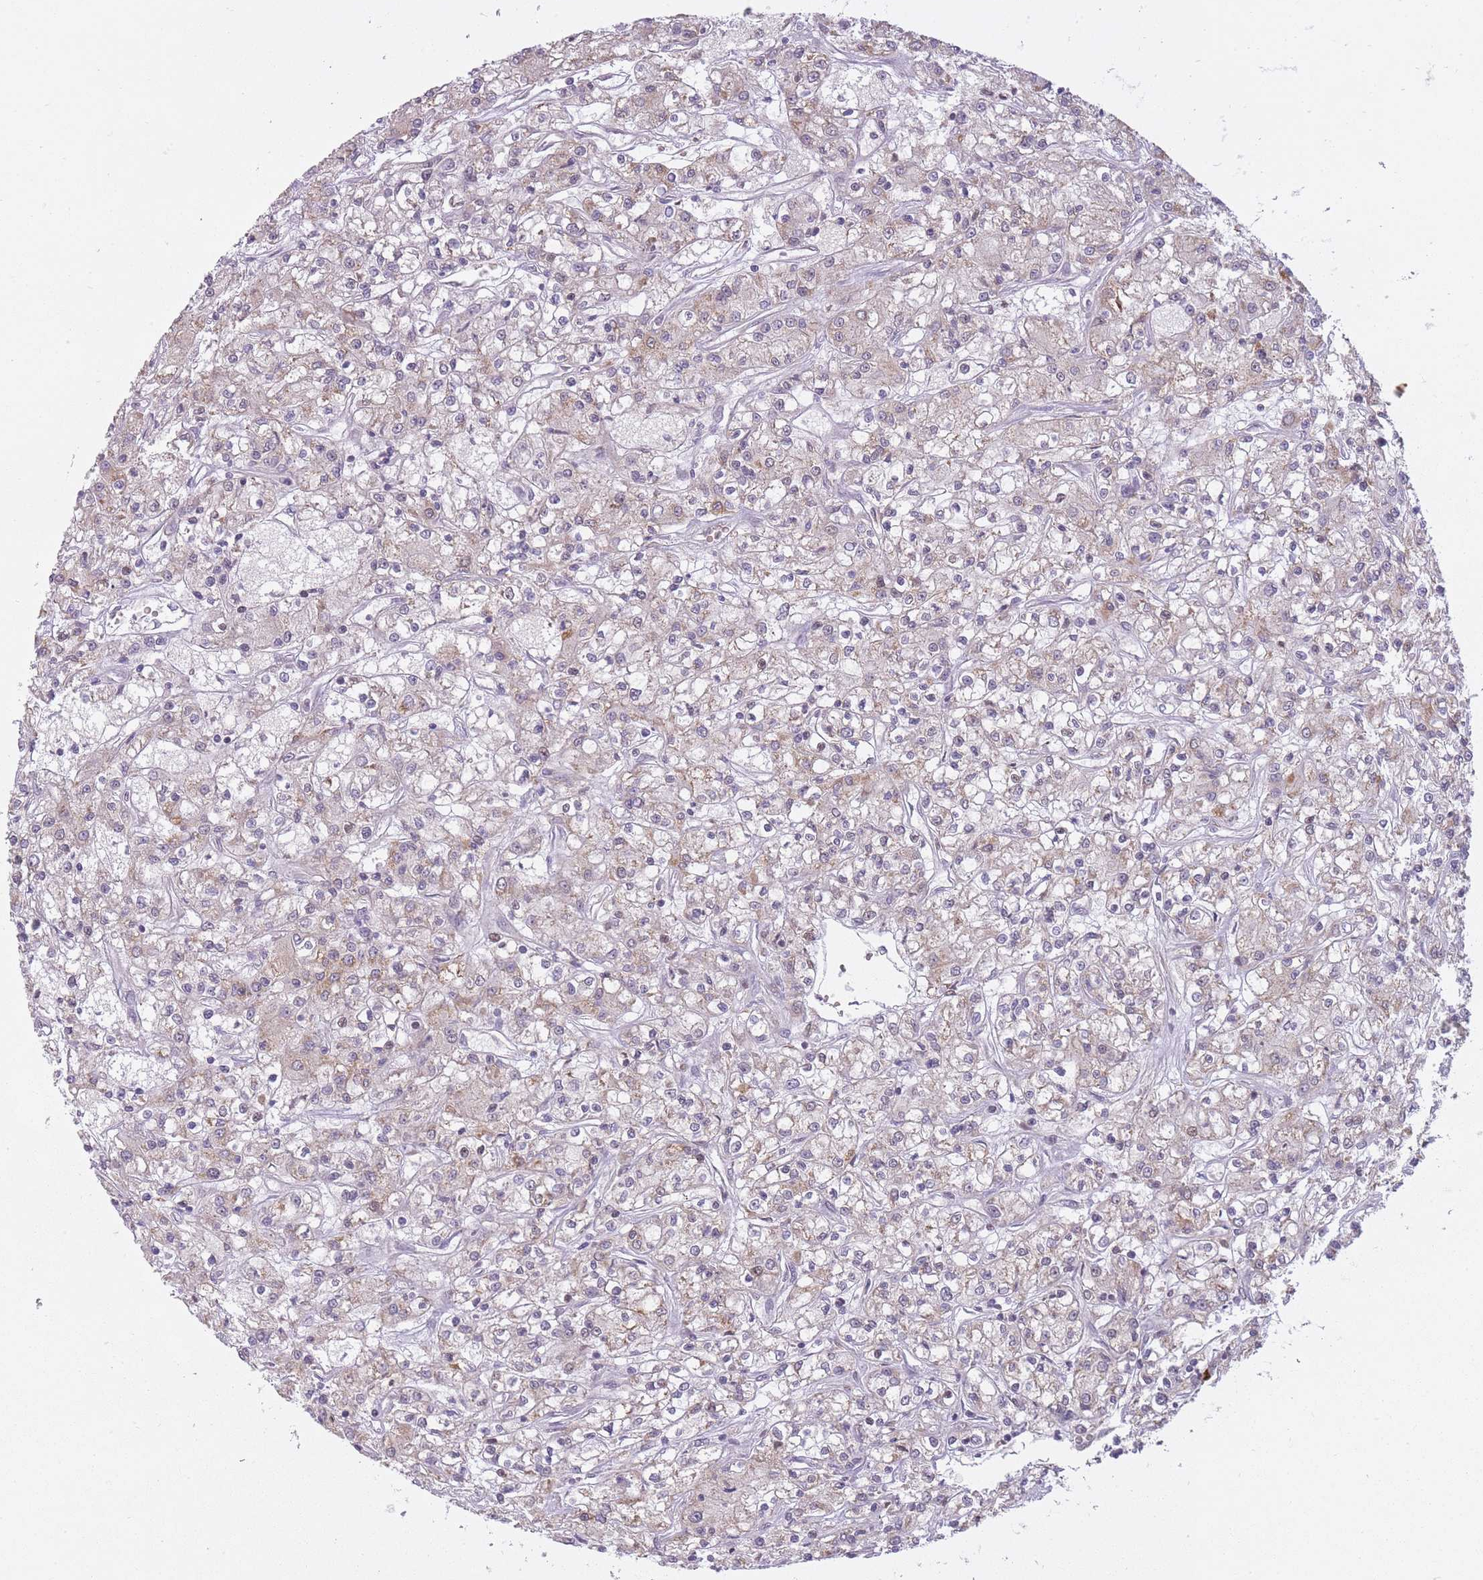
{"staining": {"intensity": "weak", "quantity": "<25%", "location": "cytoplasmic/membranous"}, "tissue": "renal cancer", "cell_type": "Tumor cells", "image_type": "cancer", "snomed": [{"axis": "morphology", "description": "Adenocarcinoma, NOS"}, {"axis": "topography", "description": "Kidney"}], "caption": "Tumor cells are negative for brown protein staining in adenocarcinoma (renal). Brightfield microscopy of immunohistochemistry stained with DAB (3,3'-diaminobenzidine) (brown) and hematoxylin (blue), captured at high magnification.", "gene": "LGALS9", "patient": {"sex": "female", "age": 59}}